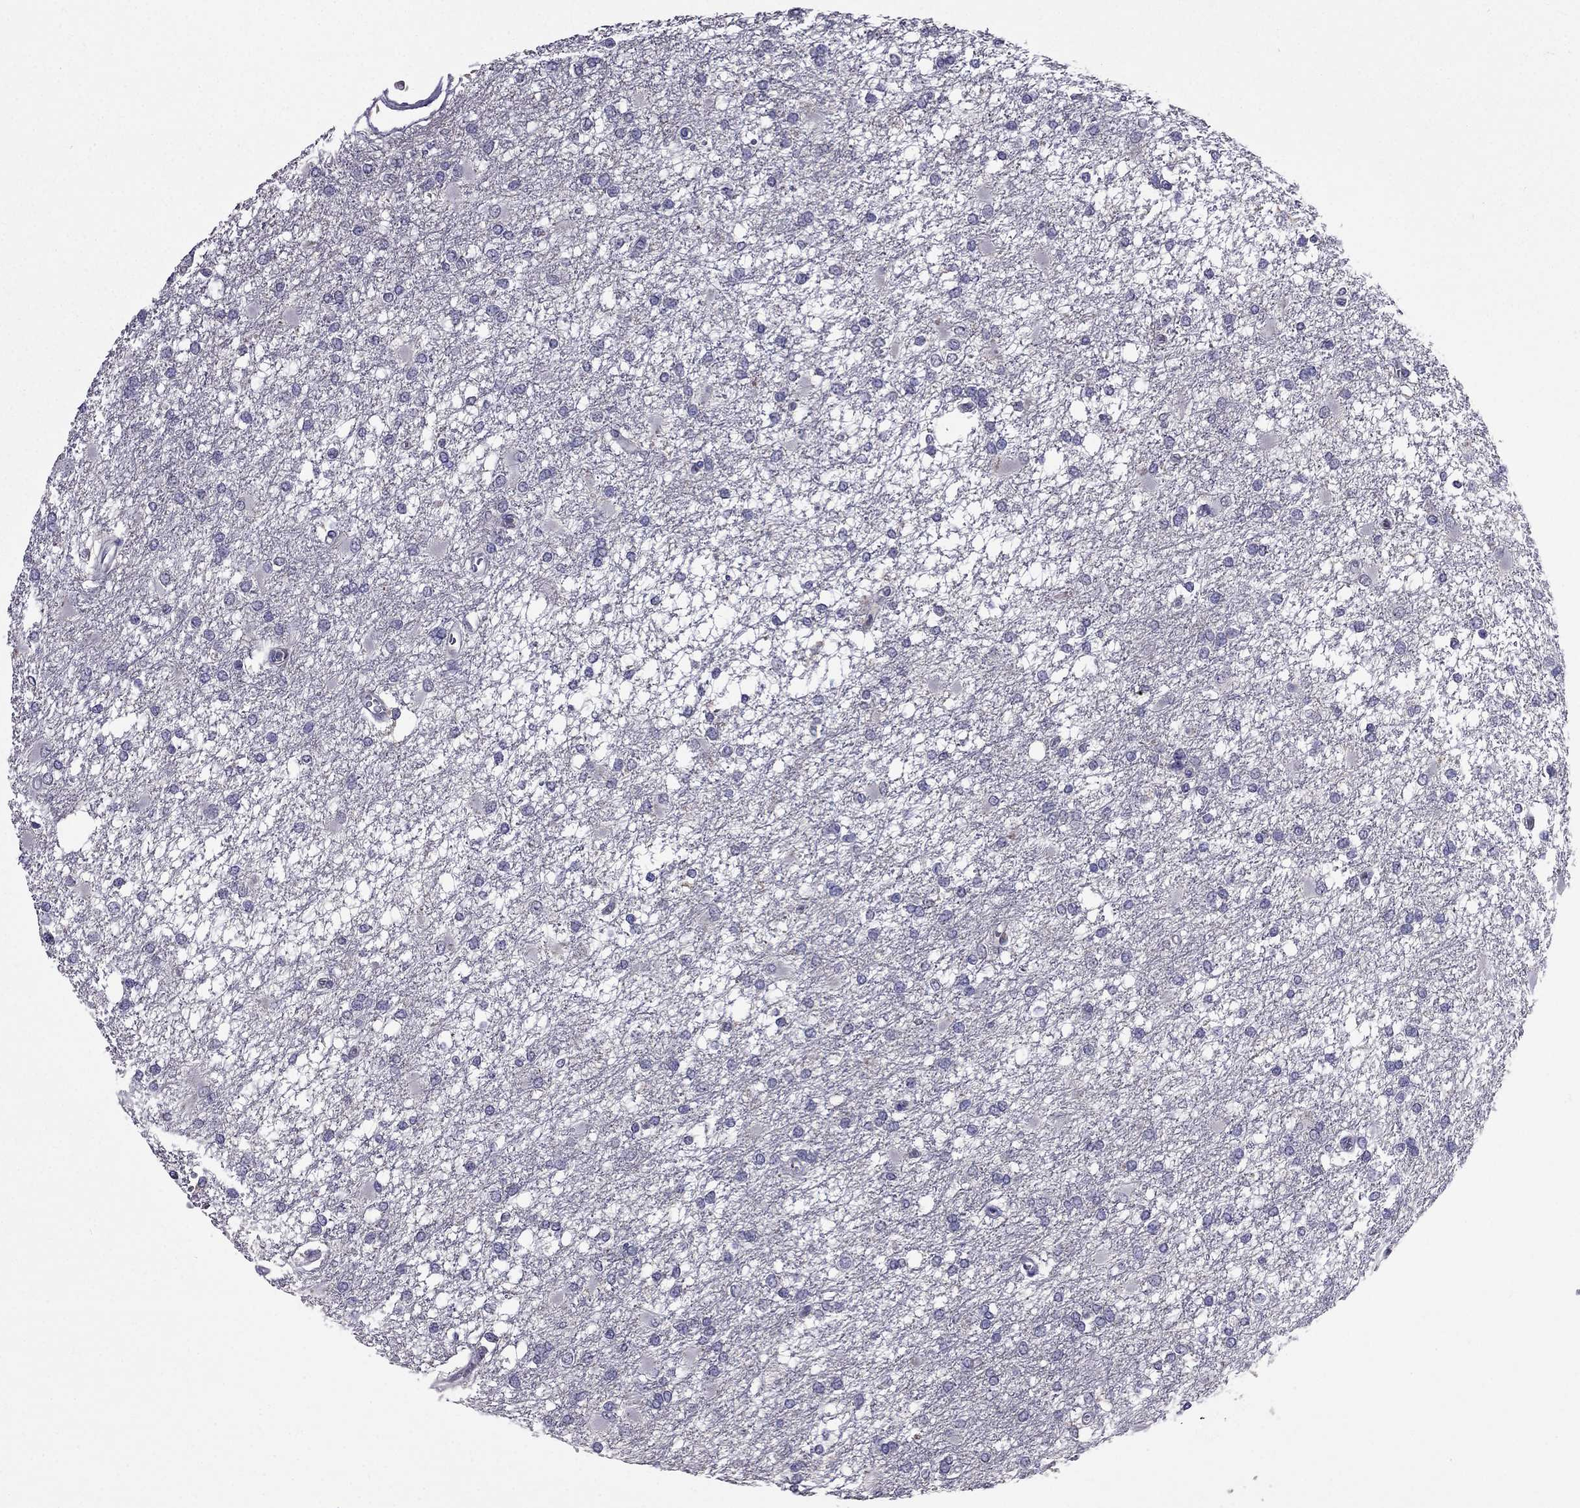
{"staining": {"intensity": "negative", "quantity": "none", "location": "none"}, "tissue": "glioma", "cell_type": "Tumor cells", "image_type": "cancer", "snomed": [{"axis": "morphology", "description": "Glioma, malignant, High grade"}, {"axis": "topography", "description": "Cerebral cortex"}], "caption": "Immunohistochemistry histopathology image of neoplastic tissue: glioma stained with DAB exhibits no significant protein positivity in tumor cells.", "gene": "AQP9", "patient": {"sex": "male", "age": 79}}